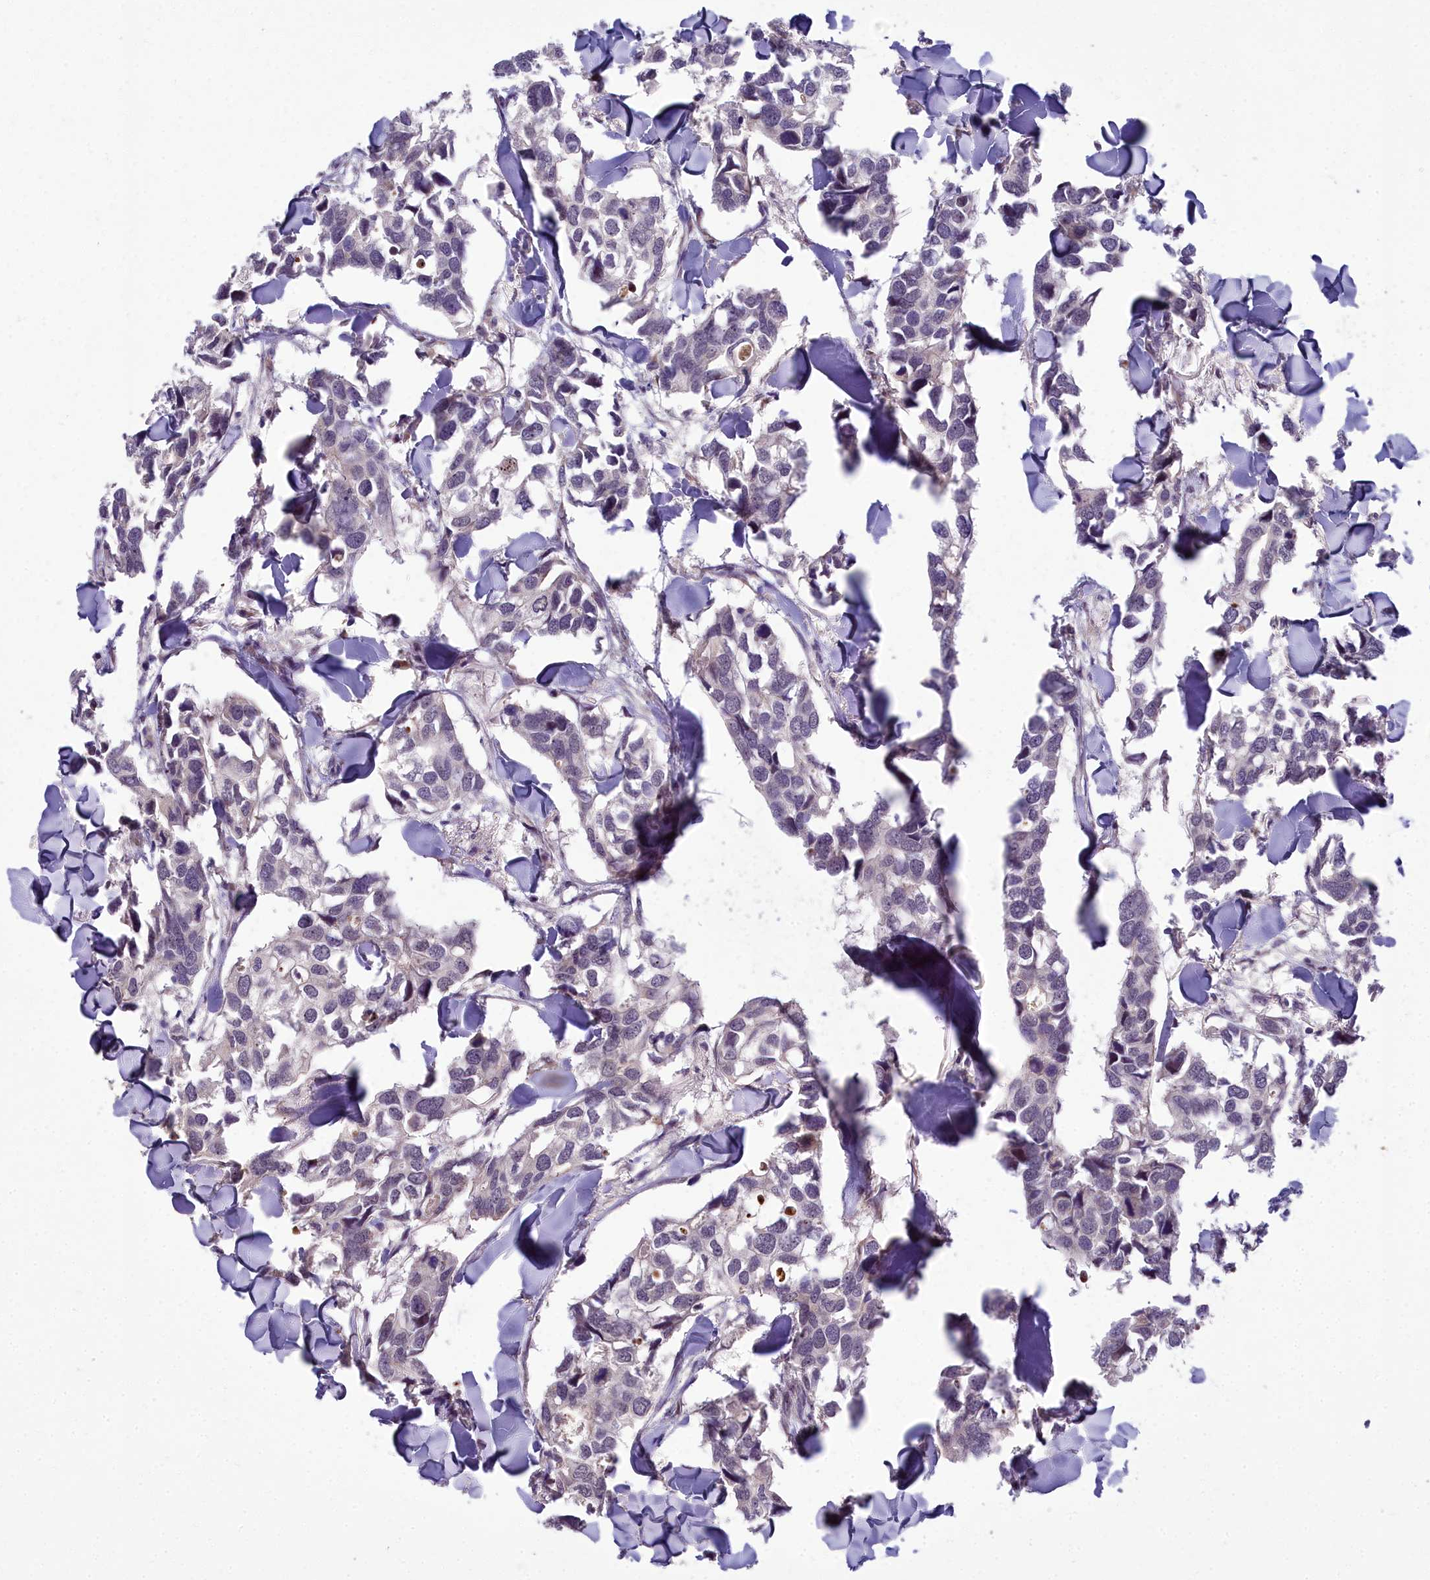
{"staining": {"intensity": "negative", "quantity": "none", "location": "none"}, "tissue": "breast cancer", "cell_type": "Tumor cells", "image_type": "cancer", "snomed": [{"axis": "morphology", "description": "Duct carcinoma"}, {"axis": "topography", "description": "Breast"}], "caption": "Tumor cells are negative for brown protein staining in breast infiltrating ductal carcinoma.", "gene": "ZNF333", "patient": {"sex": "female", "age": 83}}